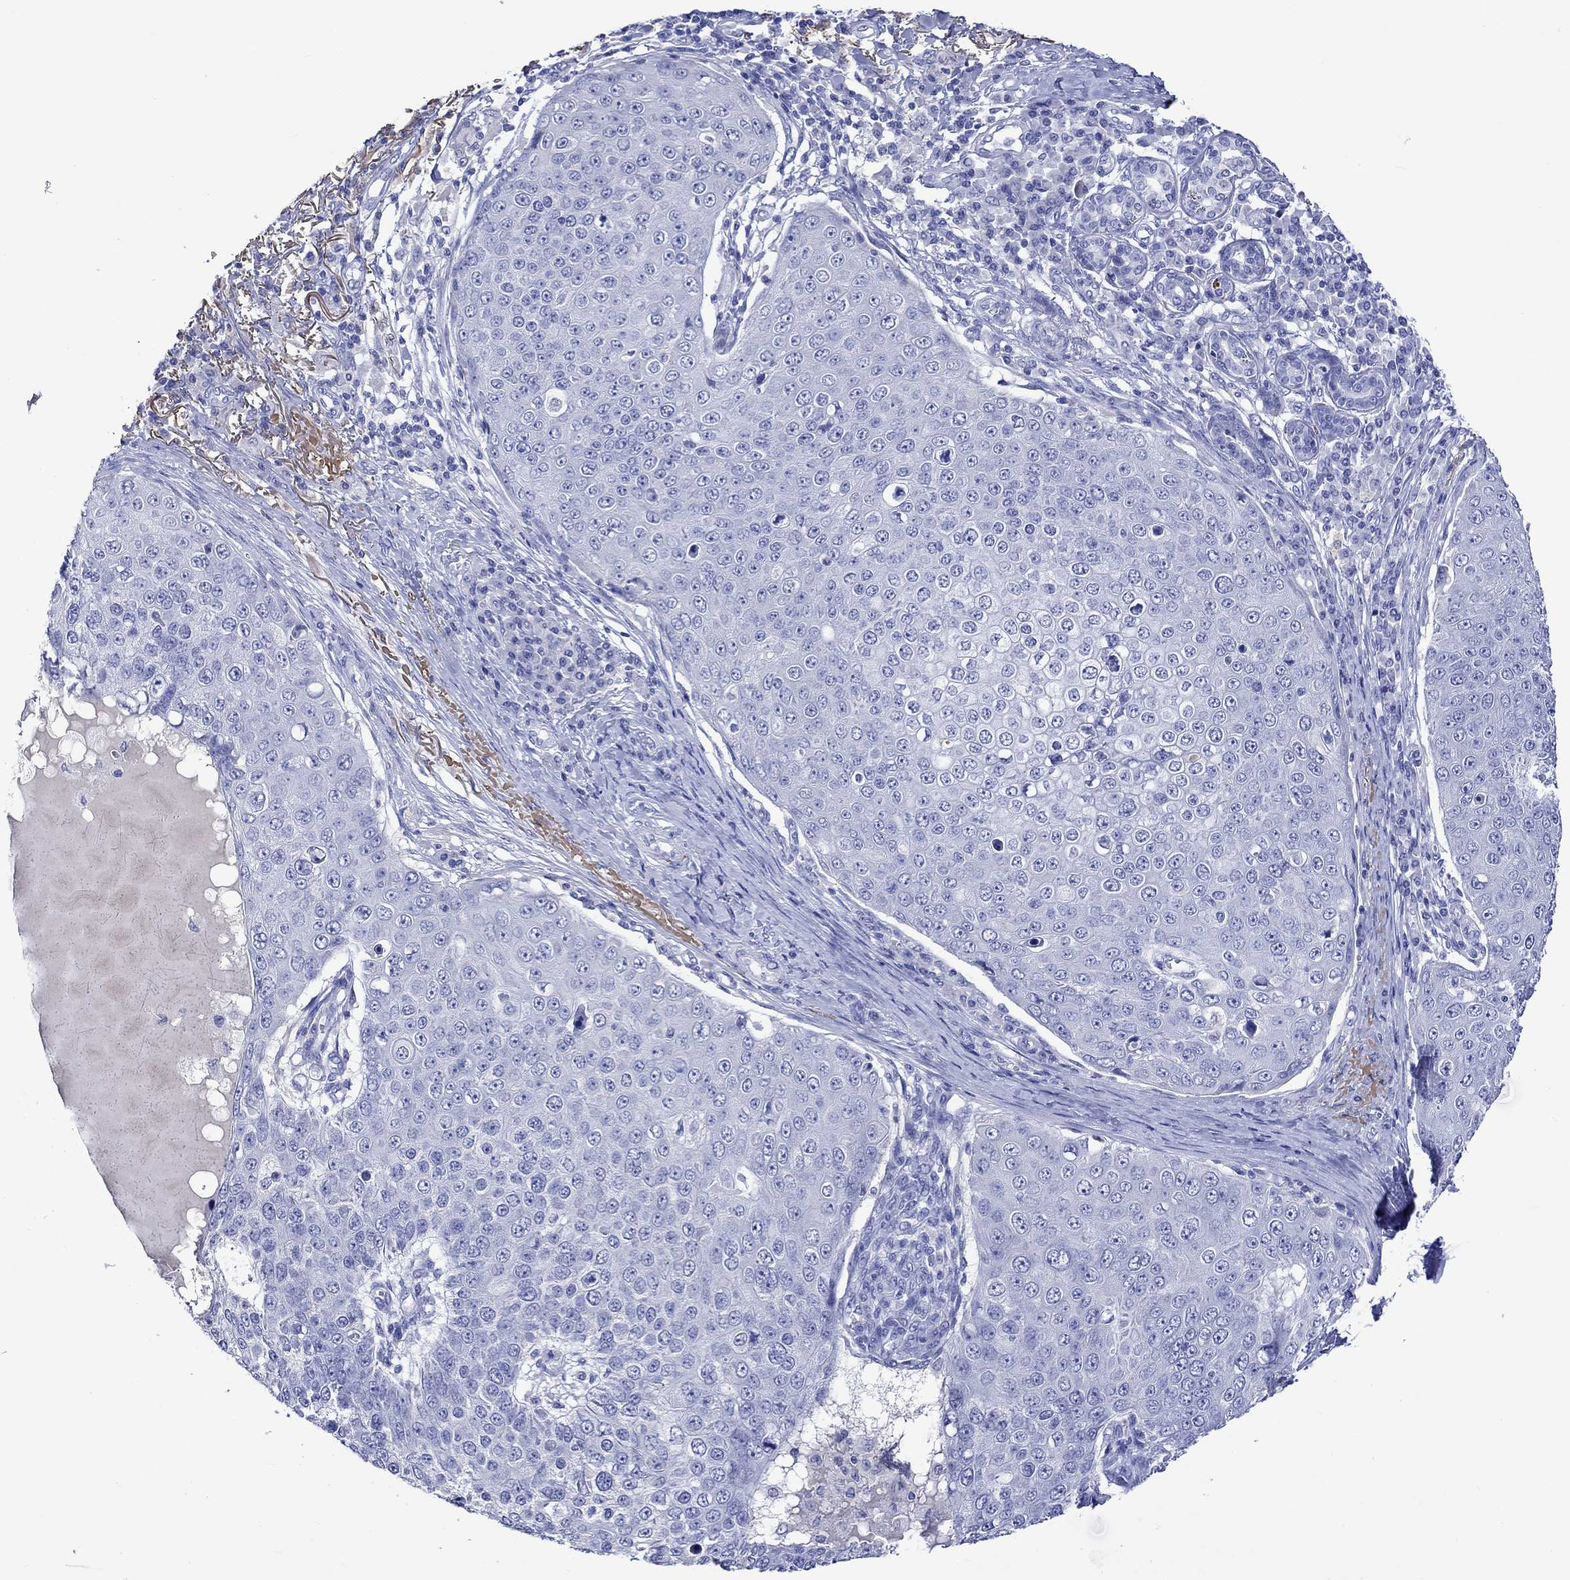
{"staining": {"intensity": "negative", "quantity": "none", "location": "none"}, "tissue": "skin cancer", "cell_type": "Tumor cells", "image_type": "cancer", "snomed": [{"axis": "morphology", "description": "Squamous cell carcinoma, NOS"}, {"axis": "topography", "description": "Skin"}], "caption": "Tumor cells show no significant expression in skin cancer.", "gene": "KLHL35", "patient": {"sex": "male", "age": 71}}